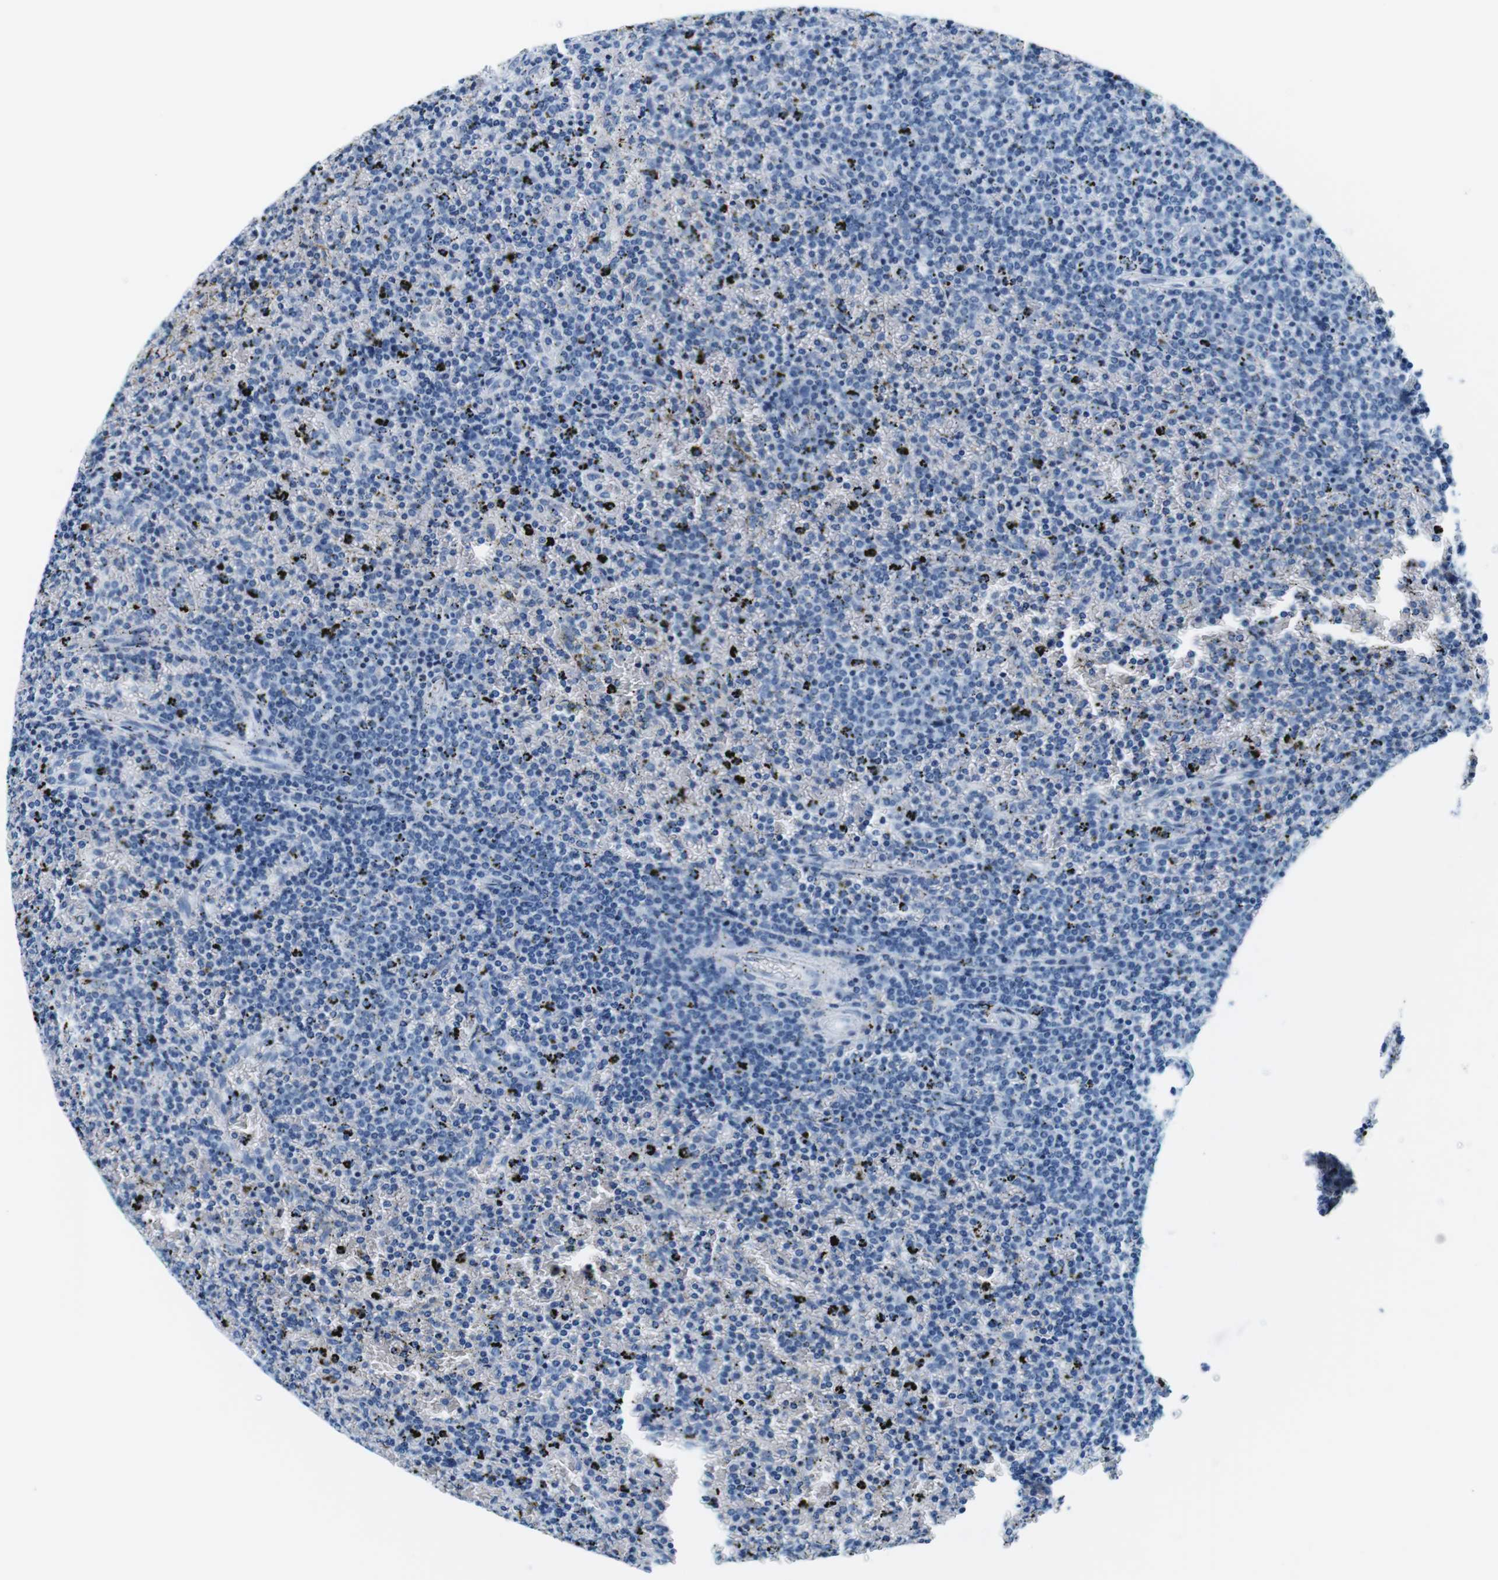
{"staining": {"intensity": "negative", "quantity": "none", "location": "none"}, "tissue": "lymphoma", "cell_type": "Tumor cells", "image_type": "cancer", "snomed": [{"axis": "morphology", "description": "Malignant lymphoma, non-Hodgkin's type, Low grade"}, {"axis": "topography", "description": "Spleen"}], "caption": "This is a histopathology image of immunohistochemistry (IHC) staining of malignant lymphoma, non-Hodgkin's type (low-grade), which shows no staining in tumor cells.", "gene": "ELANE", "patient": {"sex": "female", "age": 77}}